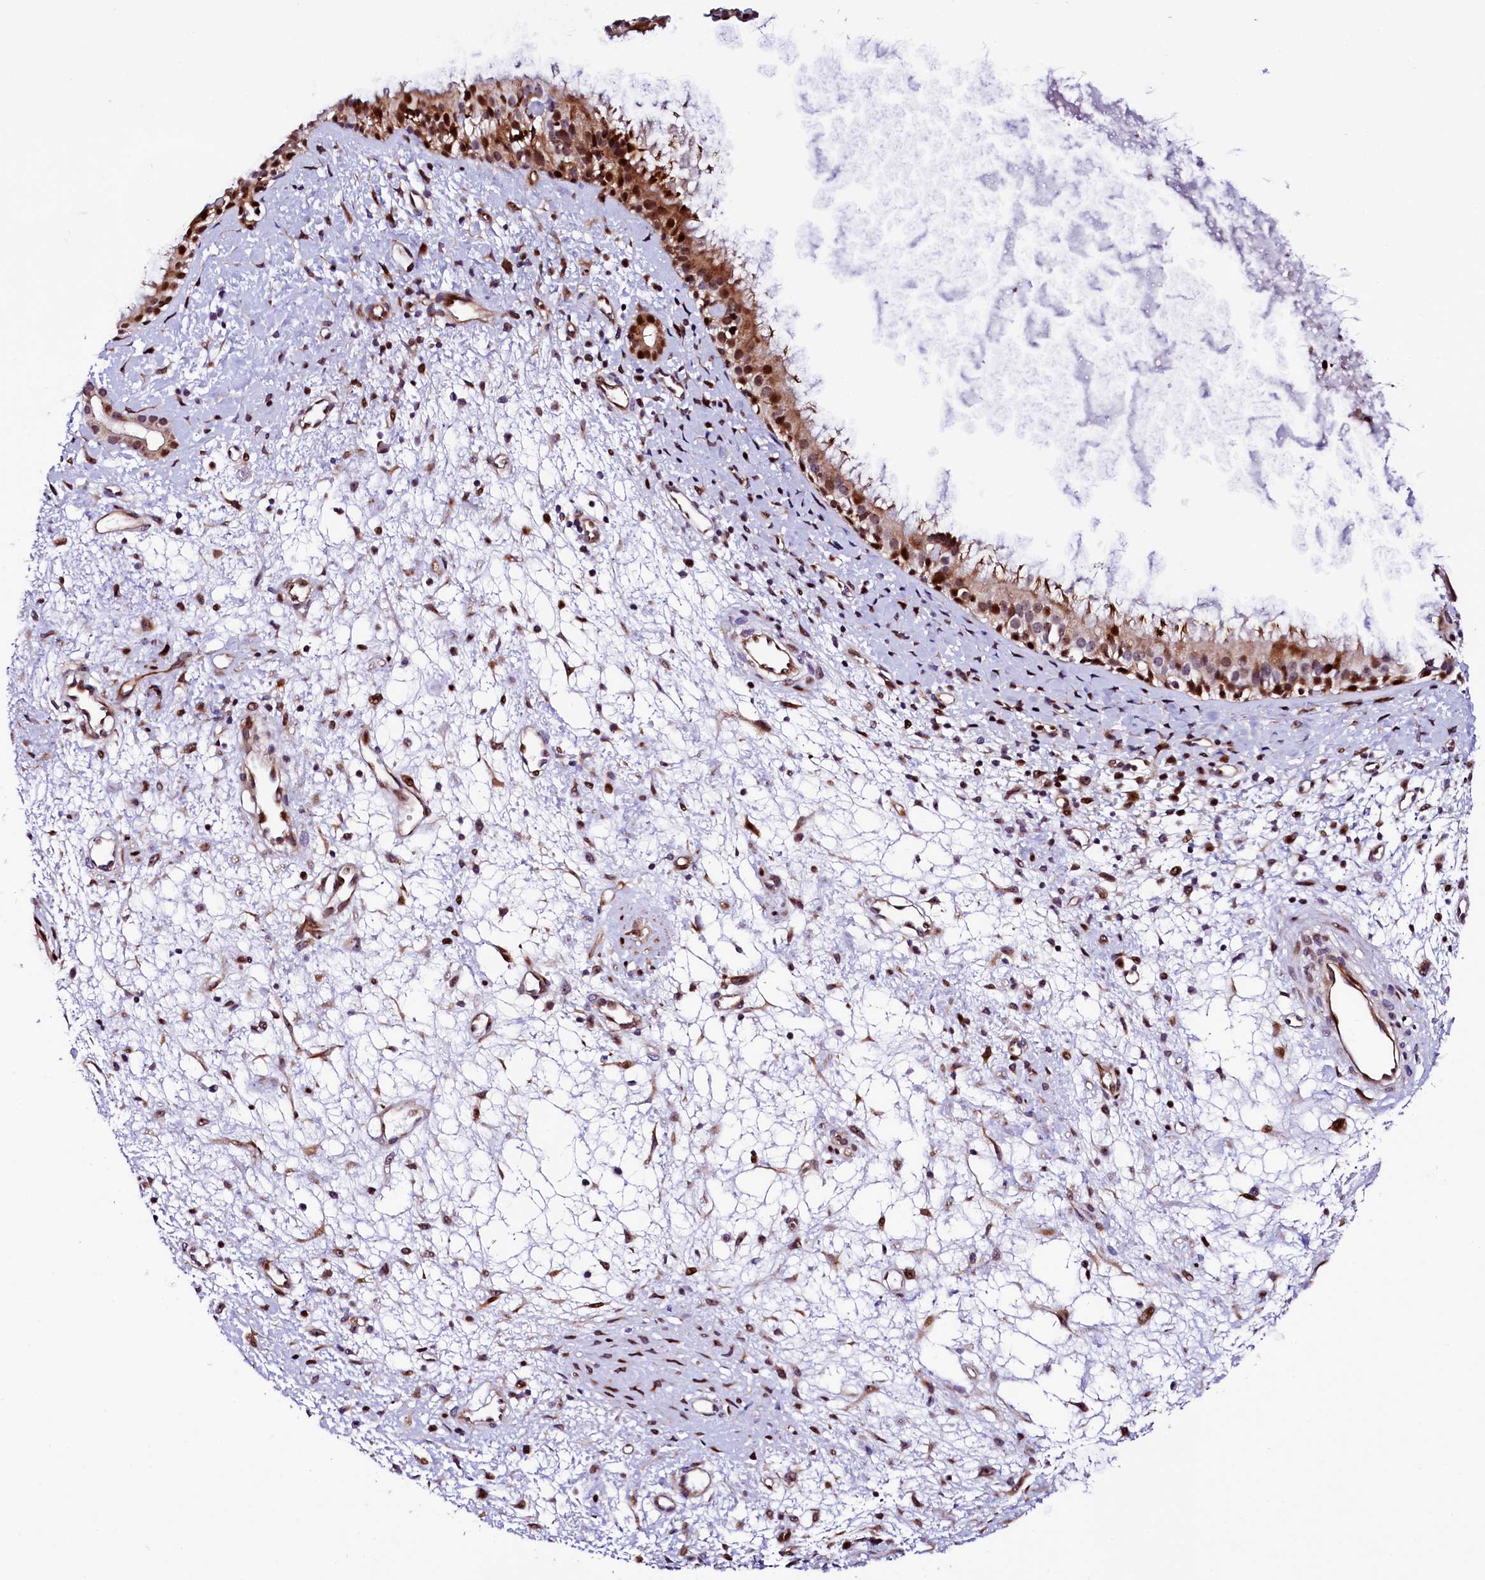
{"staining": {"intensity": "strong", "quantity": ">75%", "location": "cytoplasmic/membranous,nuclear"}, "tissue": "nasopharynx", "cell_type": "Respiratory epithelial cells", "image_type": "normal", "snomed": [{"axis": "morphology", "description": "Normal tissue, NOS"}, {"axis": "topography", "description": "Nasopharynx"}], "caption": "Protein expression analysis of benign human nasopharynx reveals strong cytoplasmic/membranous,nuclear expression in about >75% of respiratory epithelial cells.", "gene": "TRMT112", "patient": {"sex": "male", "age": 22}}